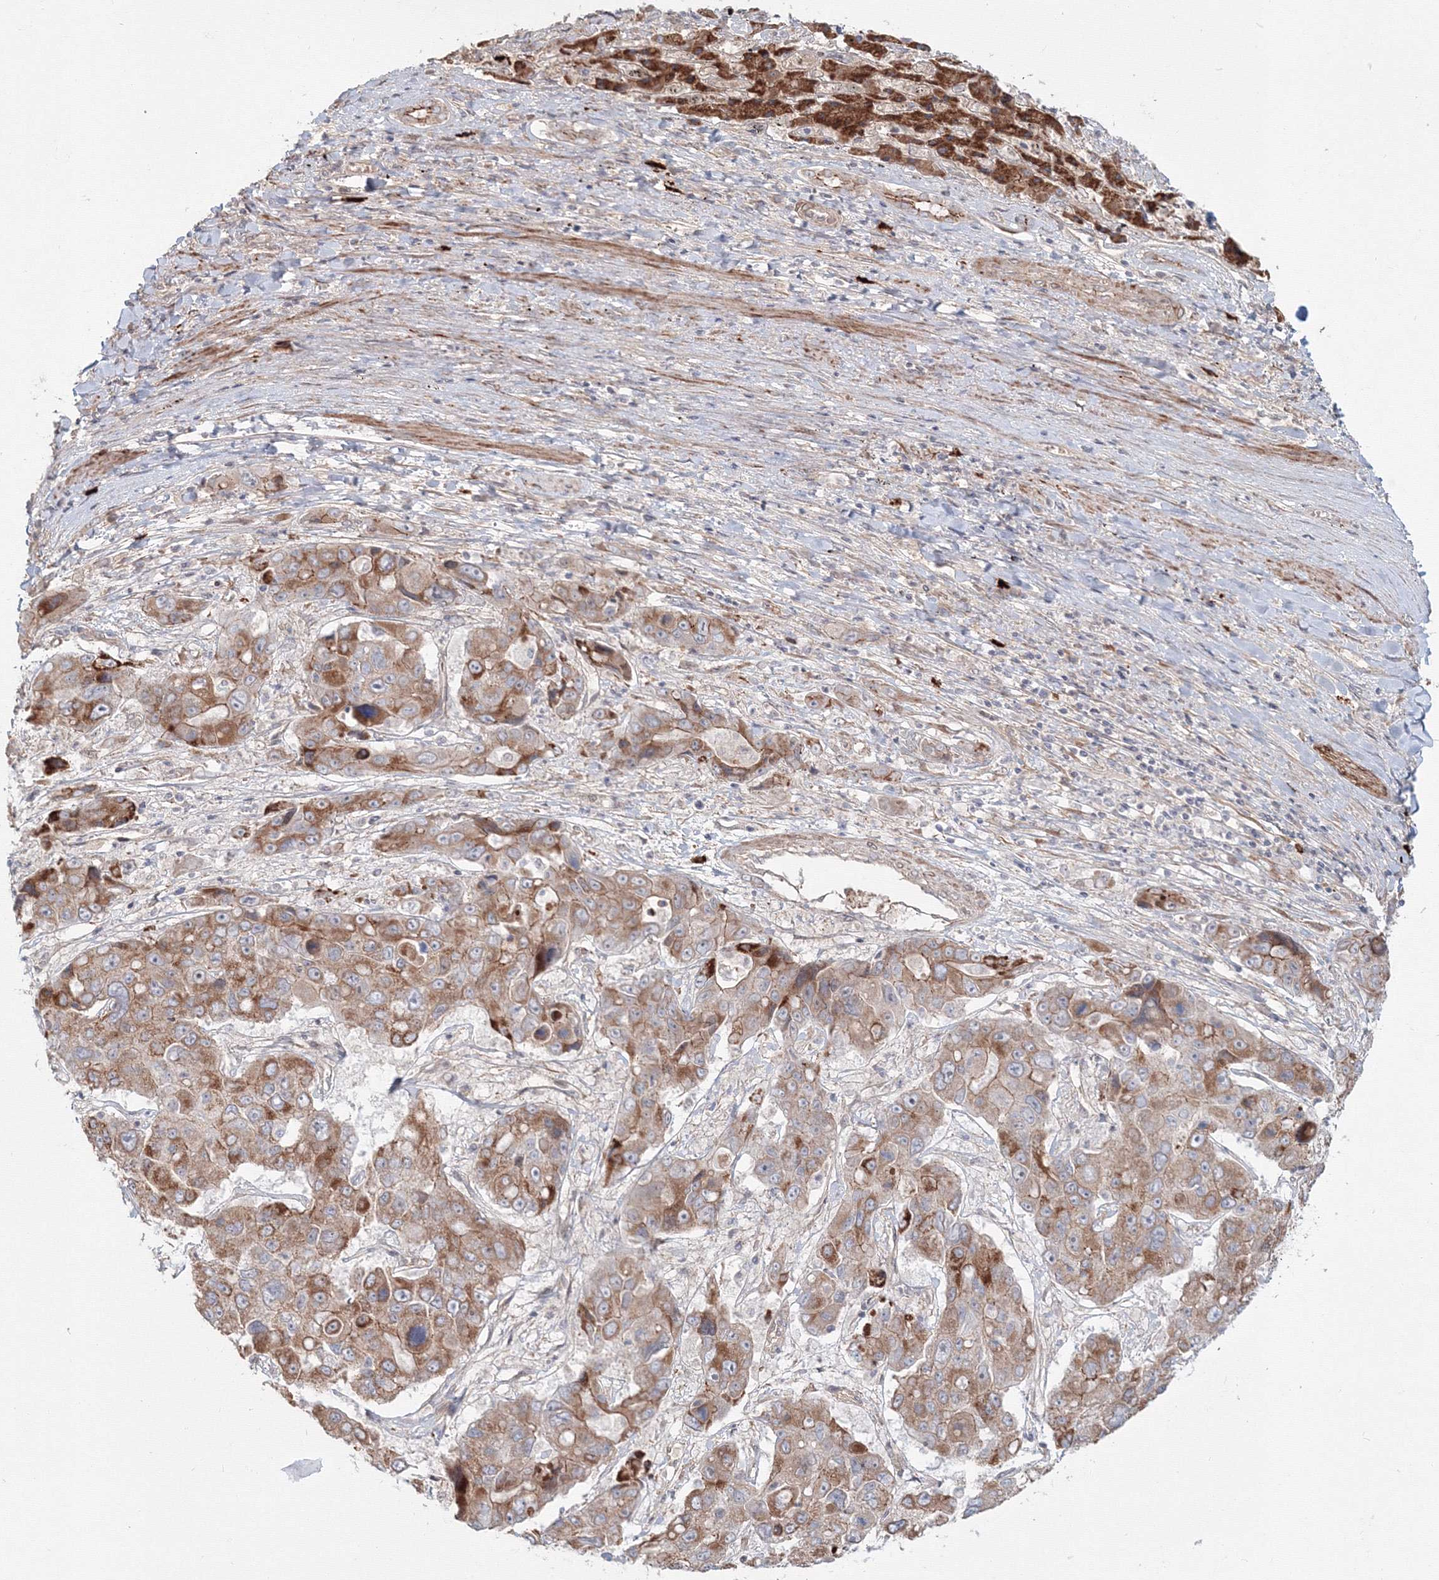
{"staining": {"intensity": "moderate", "quantity": ">75%", "location": "cytoplasmic/membranous"}, "tissue": "liver cancer", "cell_type": "Tumor cells", "image_type": "cancer", "snomed": [{"axis": "morphology", "description": "Cholangiocarcinoma"}, {"axis": "topography", "description": "Liver"}], "caption": "IHC (DAB (3,3'-diaminobenzidine)) staining of liver cholangiocarcinoma demonstrates moderate cytoplasmic/membranous protein positivity in approximately >75% of tumor cells. The staining was performed using DAB, with brown indicating positive protein expression. Nuclei are stained blue with hematoxylin.", "gene": "SH3PXD2A", "patient": {"sex": "male", "age": 67}}